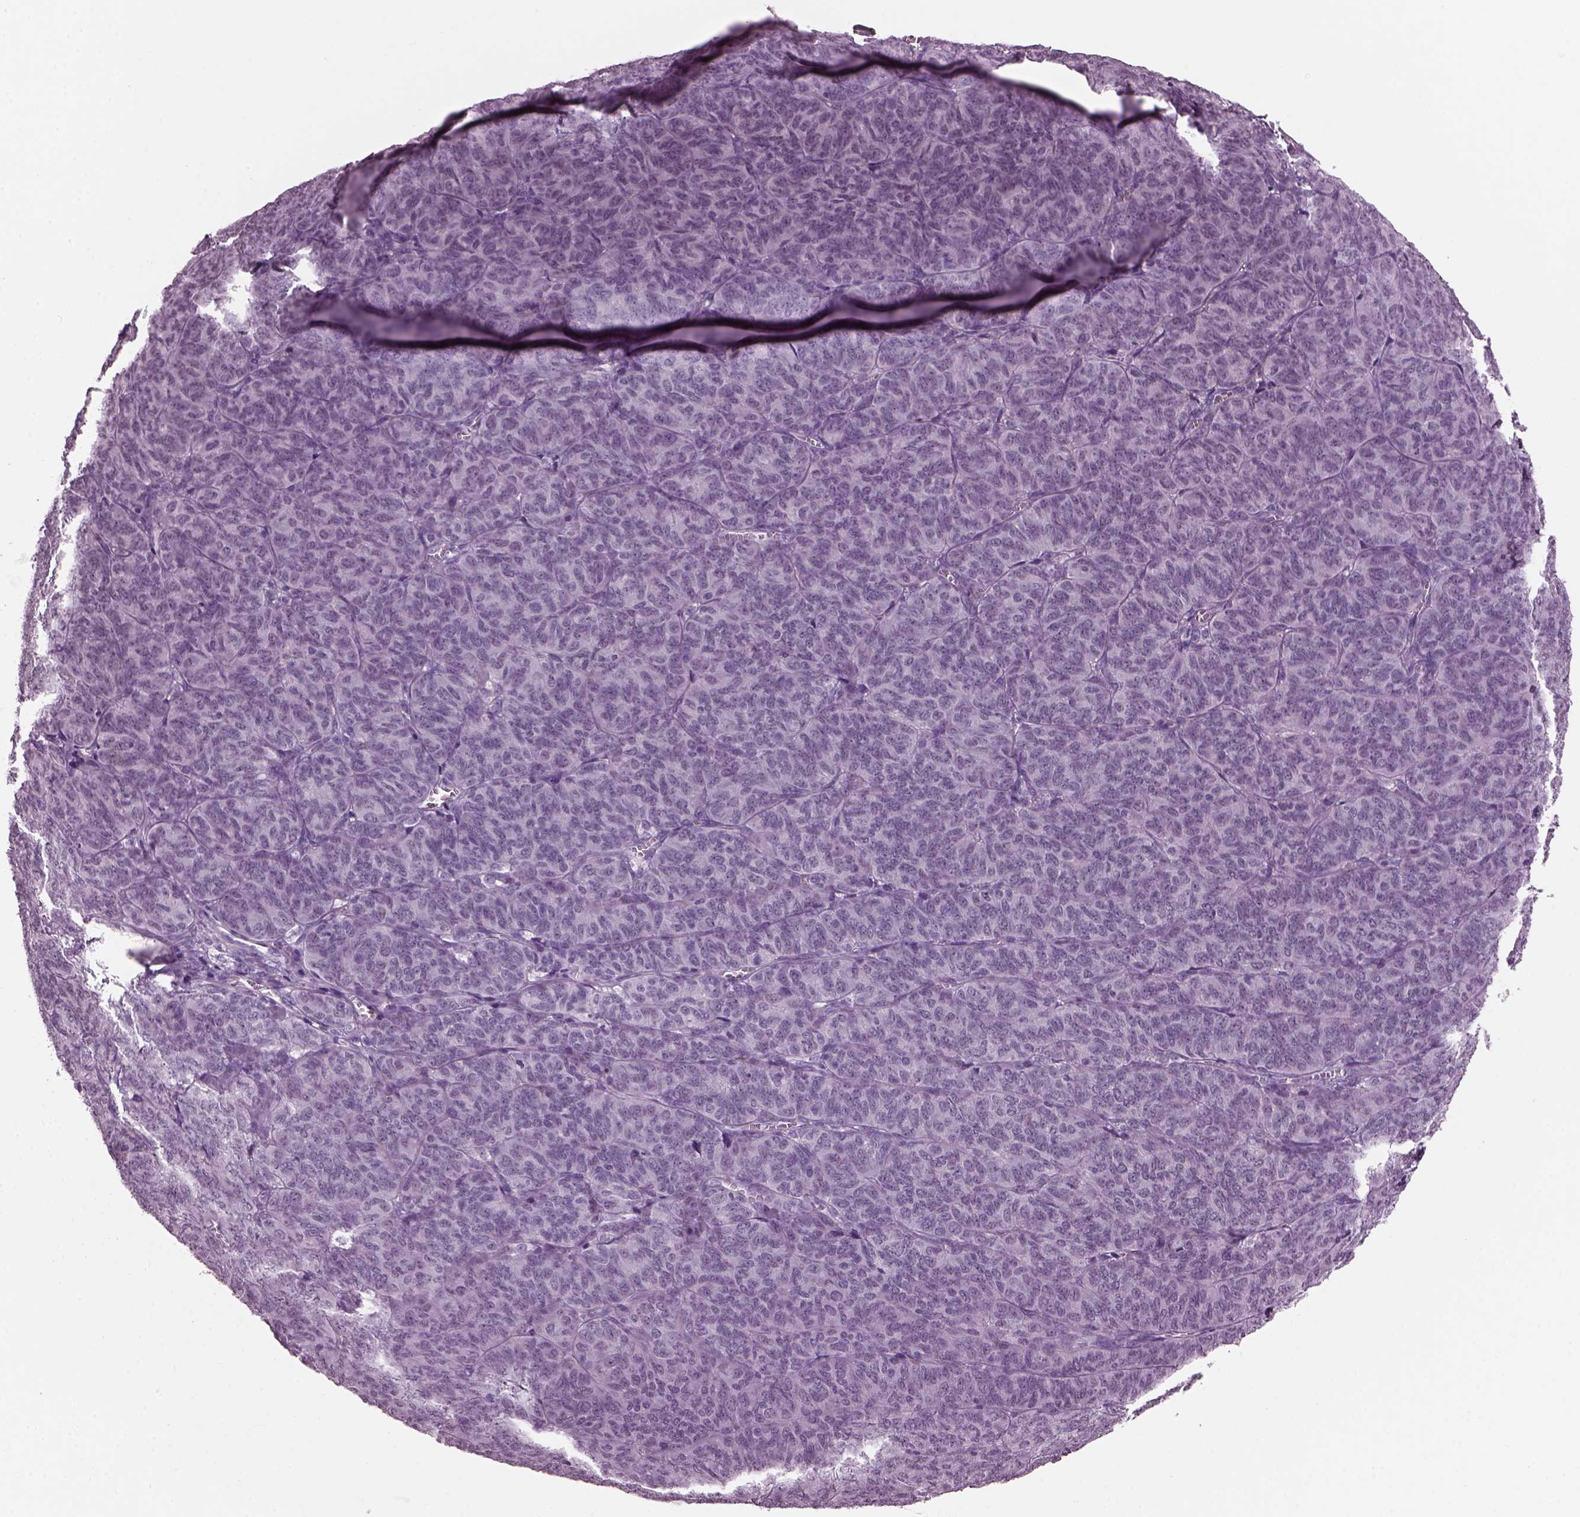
{"staining": {"intensity": "negative", "quantity": "none", "location": "none"}, "tissue": "ovarian cancer", "cell_type": "Tumor cells", "image_type": "cancer", "snomed": [{"axis": "morphology", "description": "Carcinoma, endometroid"}, {"axis": "topography", "description": "Ovary"}], "caption": "Immunohistochemical staining of human ovarian cancer reveals no significant positivity in tumor cells. (Stains: DAB (3,3'-diaminobenzidine) immunohistochemistry (IHC) with hematoxylin counter stain, Microscopy: brightfield microscopy at high magnification).", "gene": "KRTAP3-2", "patient": {"sex": "female", "age": 80}}